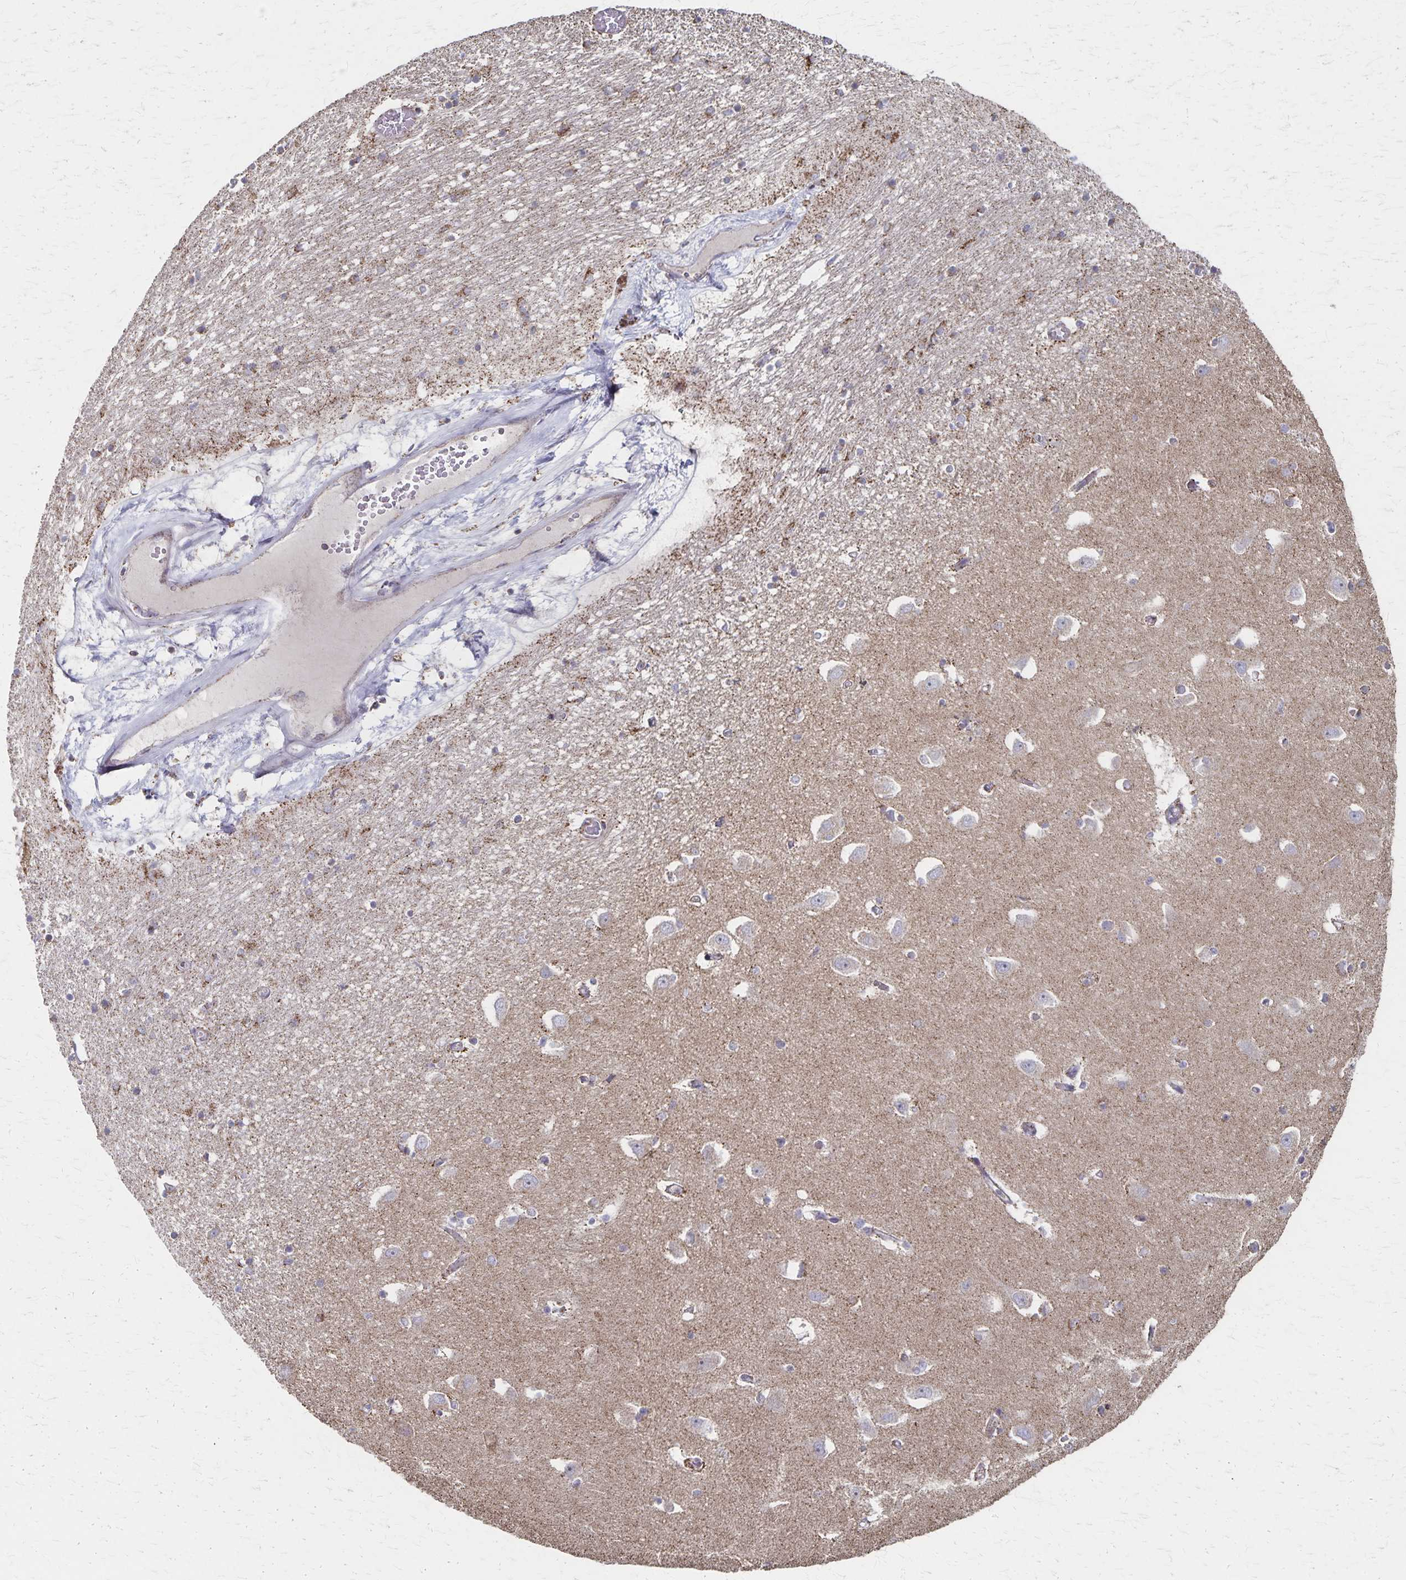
{"staining": {"intensity": "moderate", "quantity": "<25%", "location": "cytoplasmic/membranous"}, "tissue": "caudate", "cell_type": "Glial cells", "image_type": "normal", "snomed": [{"axis": "morphology", "description": "Normal tissue, NOS"}, {"axis": "topography", "description": "Lateral ventricle wall"}, {"axis": "topography", "description": "Hippocampus"}], "caption": "Immunohistochemical staining of benign caudate shows low levels of moderate cytoplasmic/membranous expression in approximately <25% of glial cells.", "gene": "DYRK4", "patient": {"sex": "female", "age": 63}}